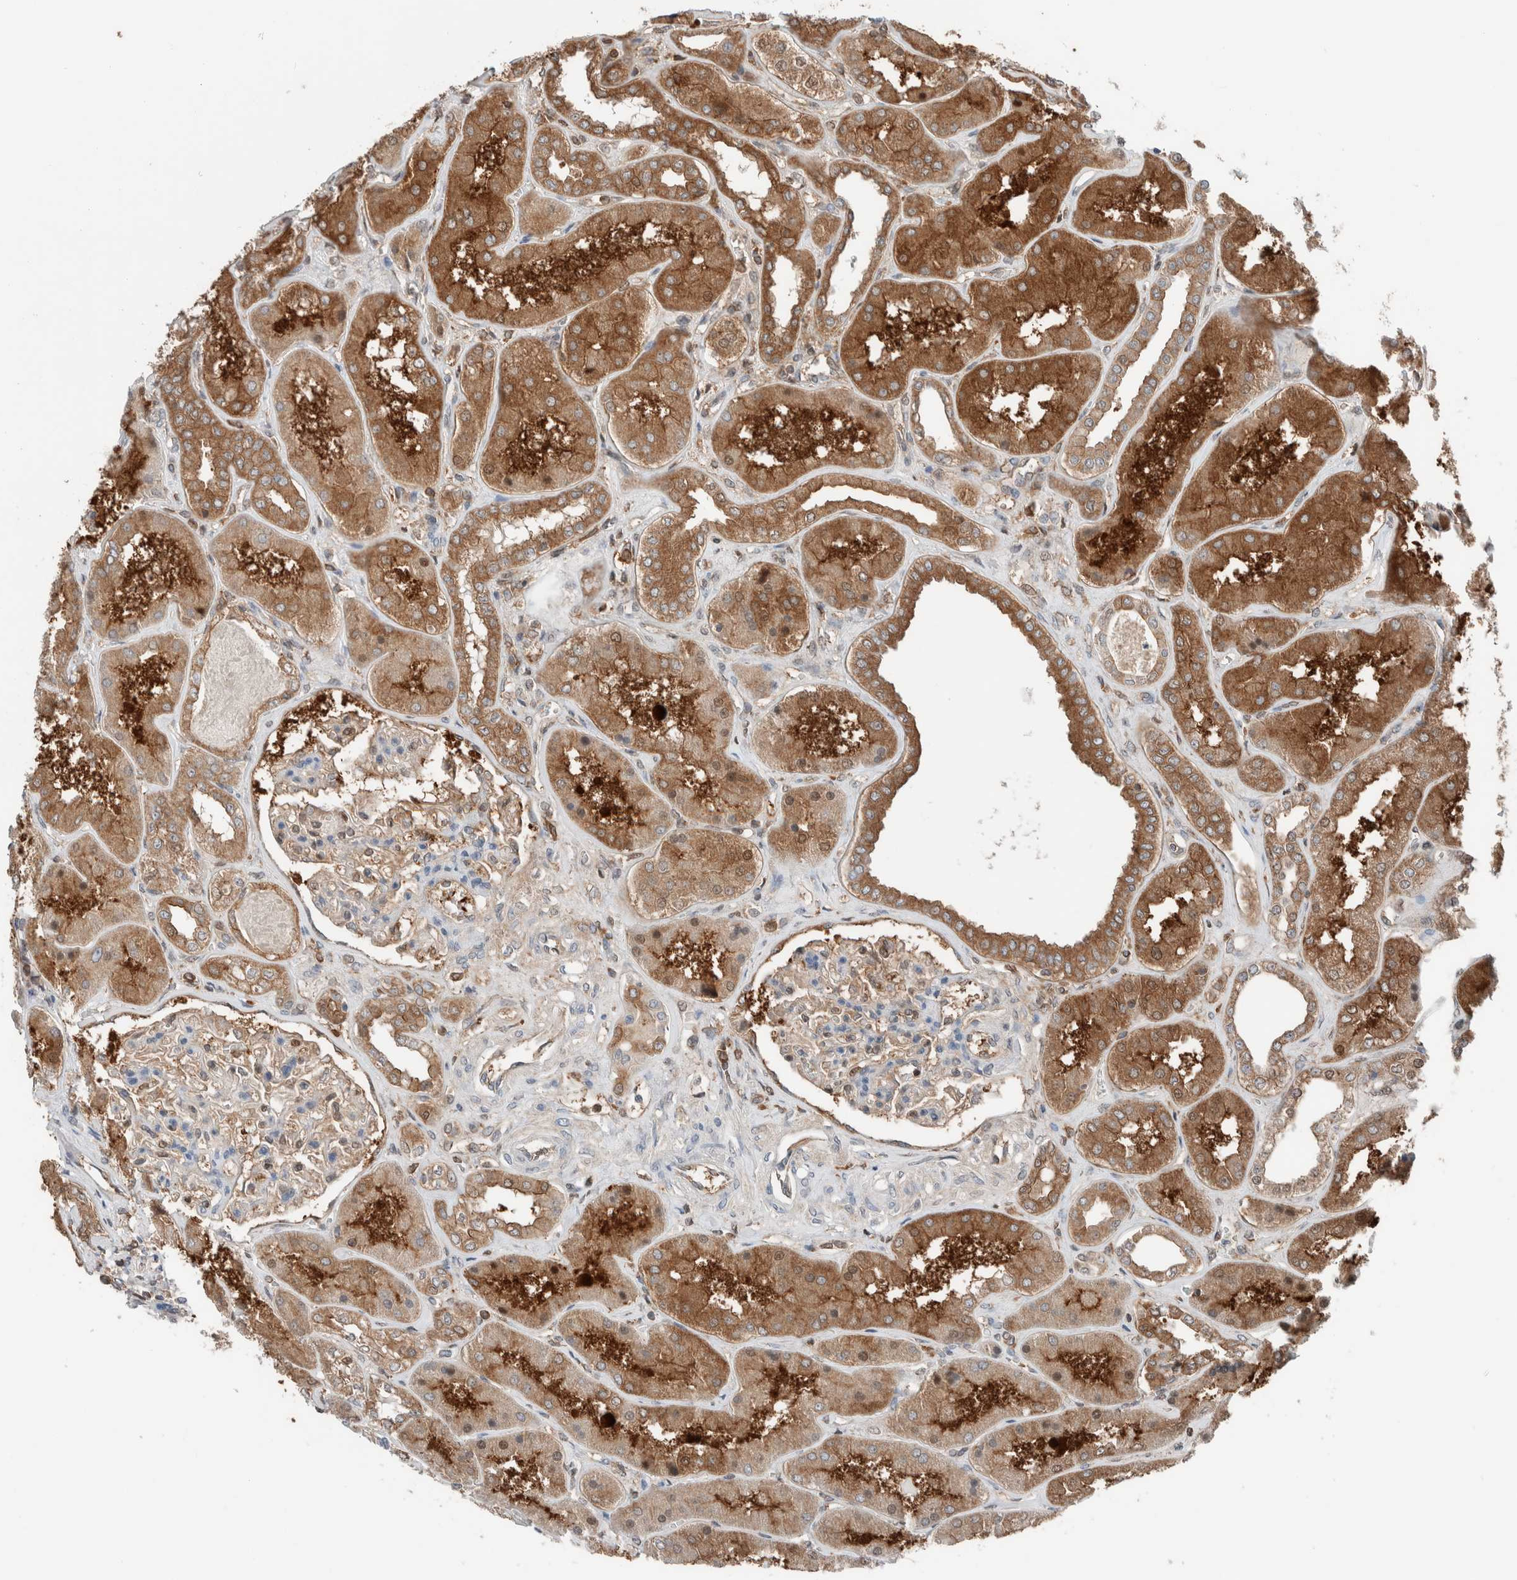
{"staining": {"intensity": "weak", "quantity": "25%-75%", "location": "cytoplasmic/membranous,nuclear"}, "tissue": "kidney", "cell_type": "Cells in glomeruli", "image_type": "normal", "snomed": [{"axis": "morphology", "description": "Normal tissue, NOS"}, {"axis": "topography", "description": "Kidney"}], "caption": "High-magnification brightfield microscopy of normal kidney stained with DAB (3,3'-diaminobenzidine) (brown) and counterstained with hematoxylin (blue). cells in glomeruli exhibit weak cytoplasmic/membranous,nuclear positivity is seen in about25%-75% of cells.", "gene": "XPNPEP1", "patient": {"sex": "female", "age": 56}}